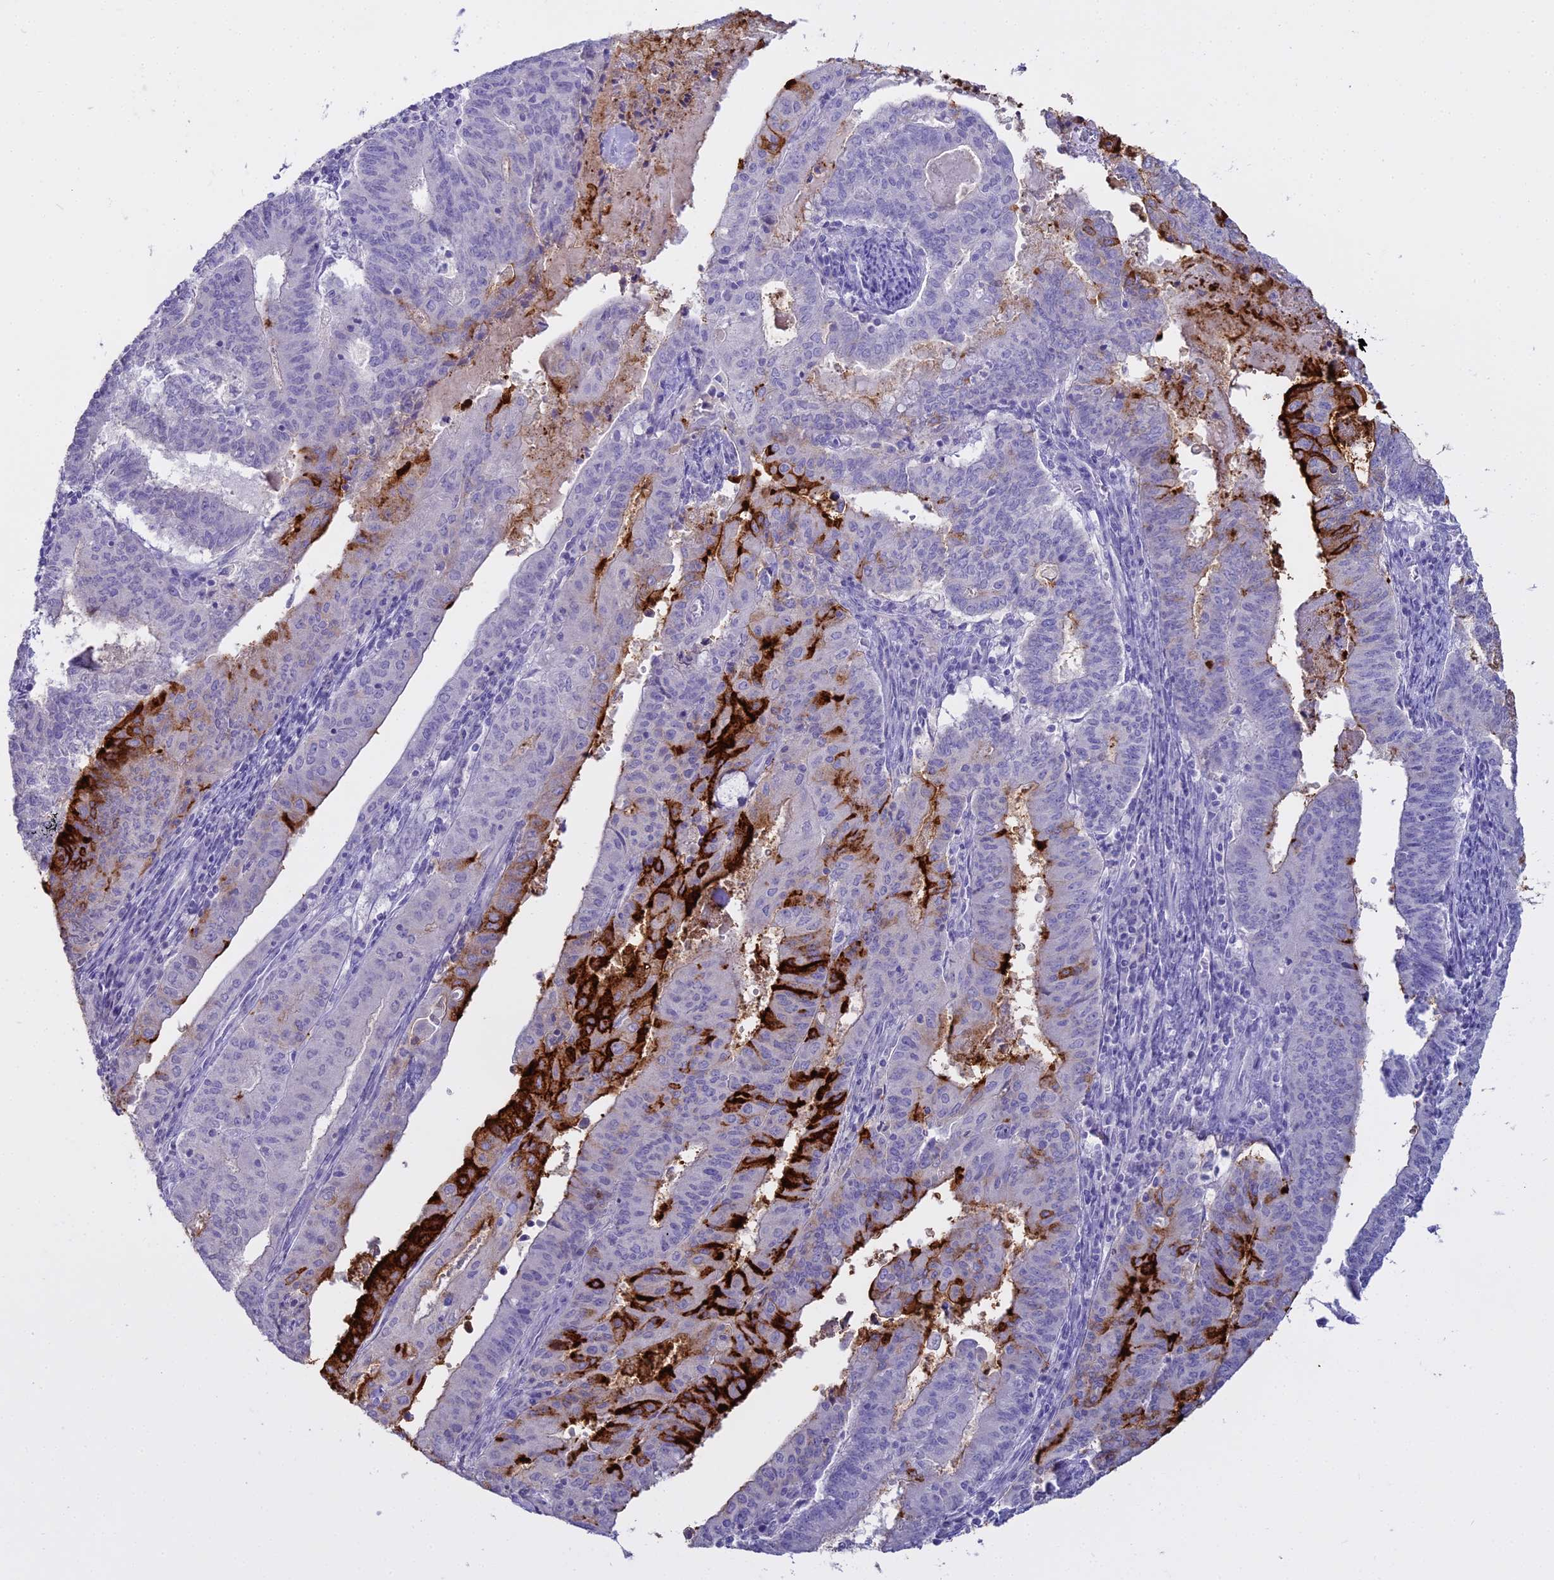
{"staining": {"intensity": "strong", "quantity": "<25%", "location": "cytoplasmic/membranous"}, "tissue": "endometrial cancer", "cell_type": "Tumor cells", "image_type": "cancer", "snomed": [{"axis": "morphology", "description": "Adenocarcinoma, NOS"}, {"axis": "topography", "description": "Endometrium"}], "caption": "Immunohistochemistry (IHC) image of neoplastic tissue: endometrial cancer stained using immunohistochemistry displays medium levels of strong protein expression localized specifically in the cytoplasmic/membranous of tumor cells, appearing as a cytoplasmic/membranous brown color.", "gene": "ALPP", "patient": {"sex": "female", "age": 59}}